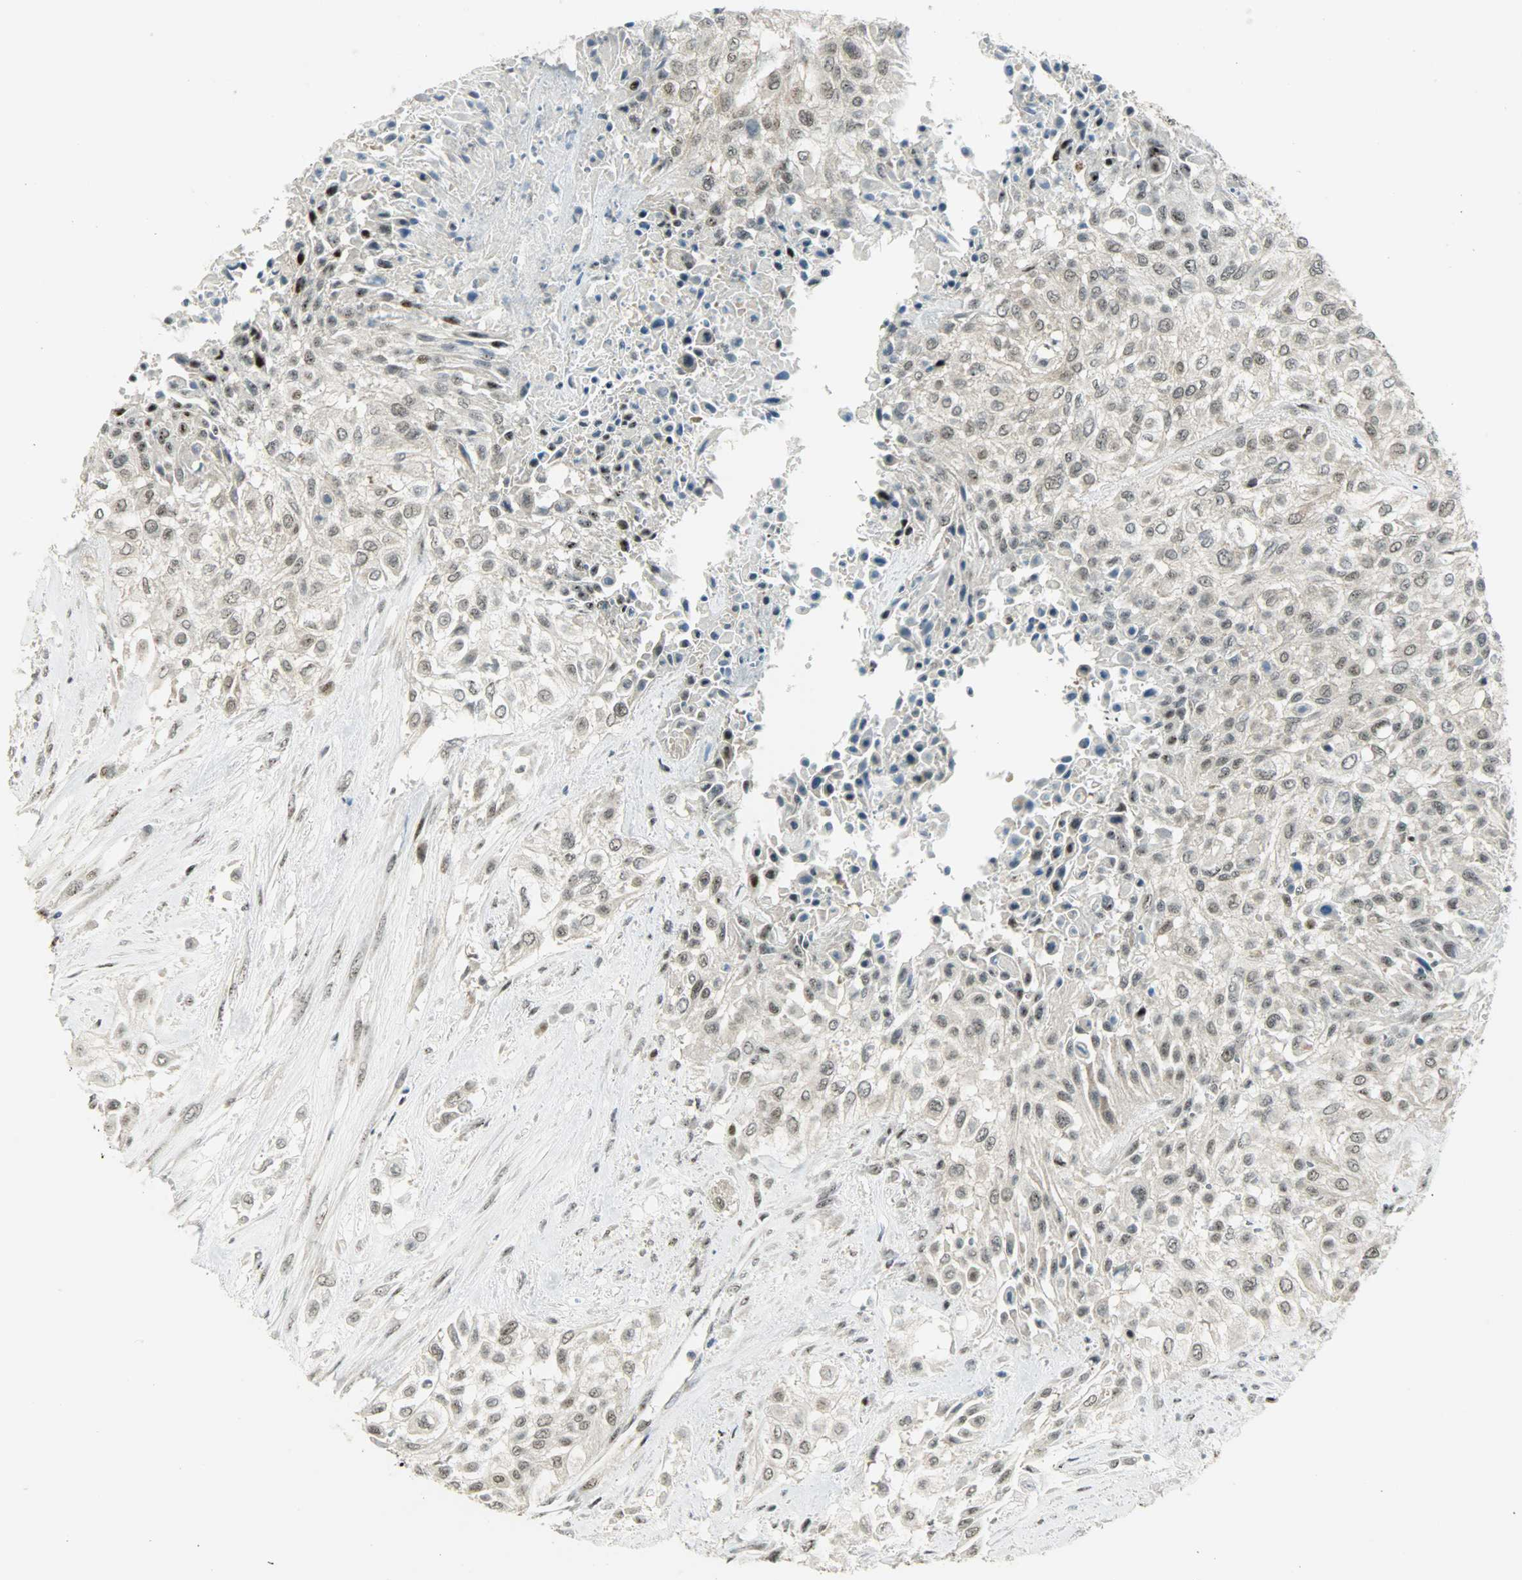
{"staining": {"intensity": "weak", "quantity": "25%-75%", "location": "nuclear"}, "tissue": "urothelial cancer", "cell_type": "Tumor cells", "image_type": "cancer", "snomed": [{"axis": "morphology", "description": "Urothelial carcinoma, High grade"}, {"axis": "topography", "description": "Urinary bladder"}], "caption": "A micrograph of high-grade urothelial carcinoma stained for a protein reveals weak nuclear brown staining in tumor cells.", "gene": "IL15", "patient": {"sex": "male", "age": 57}}